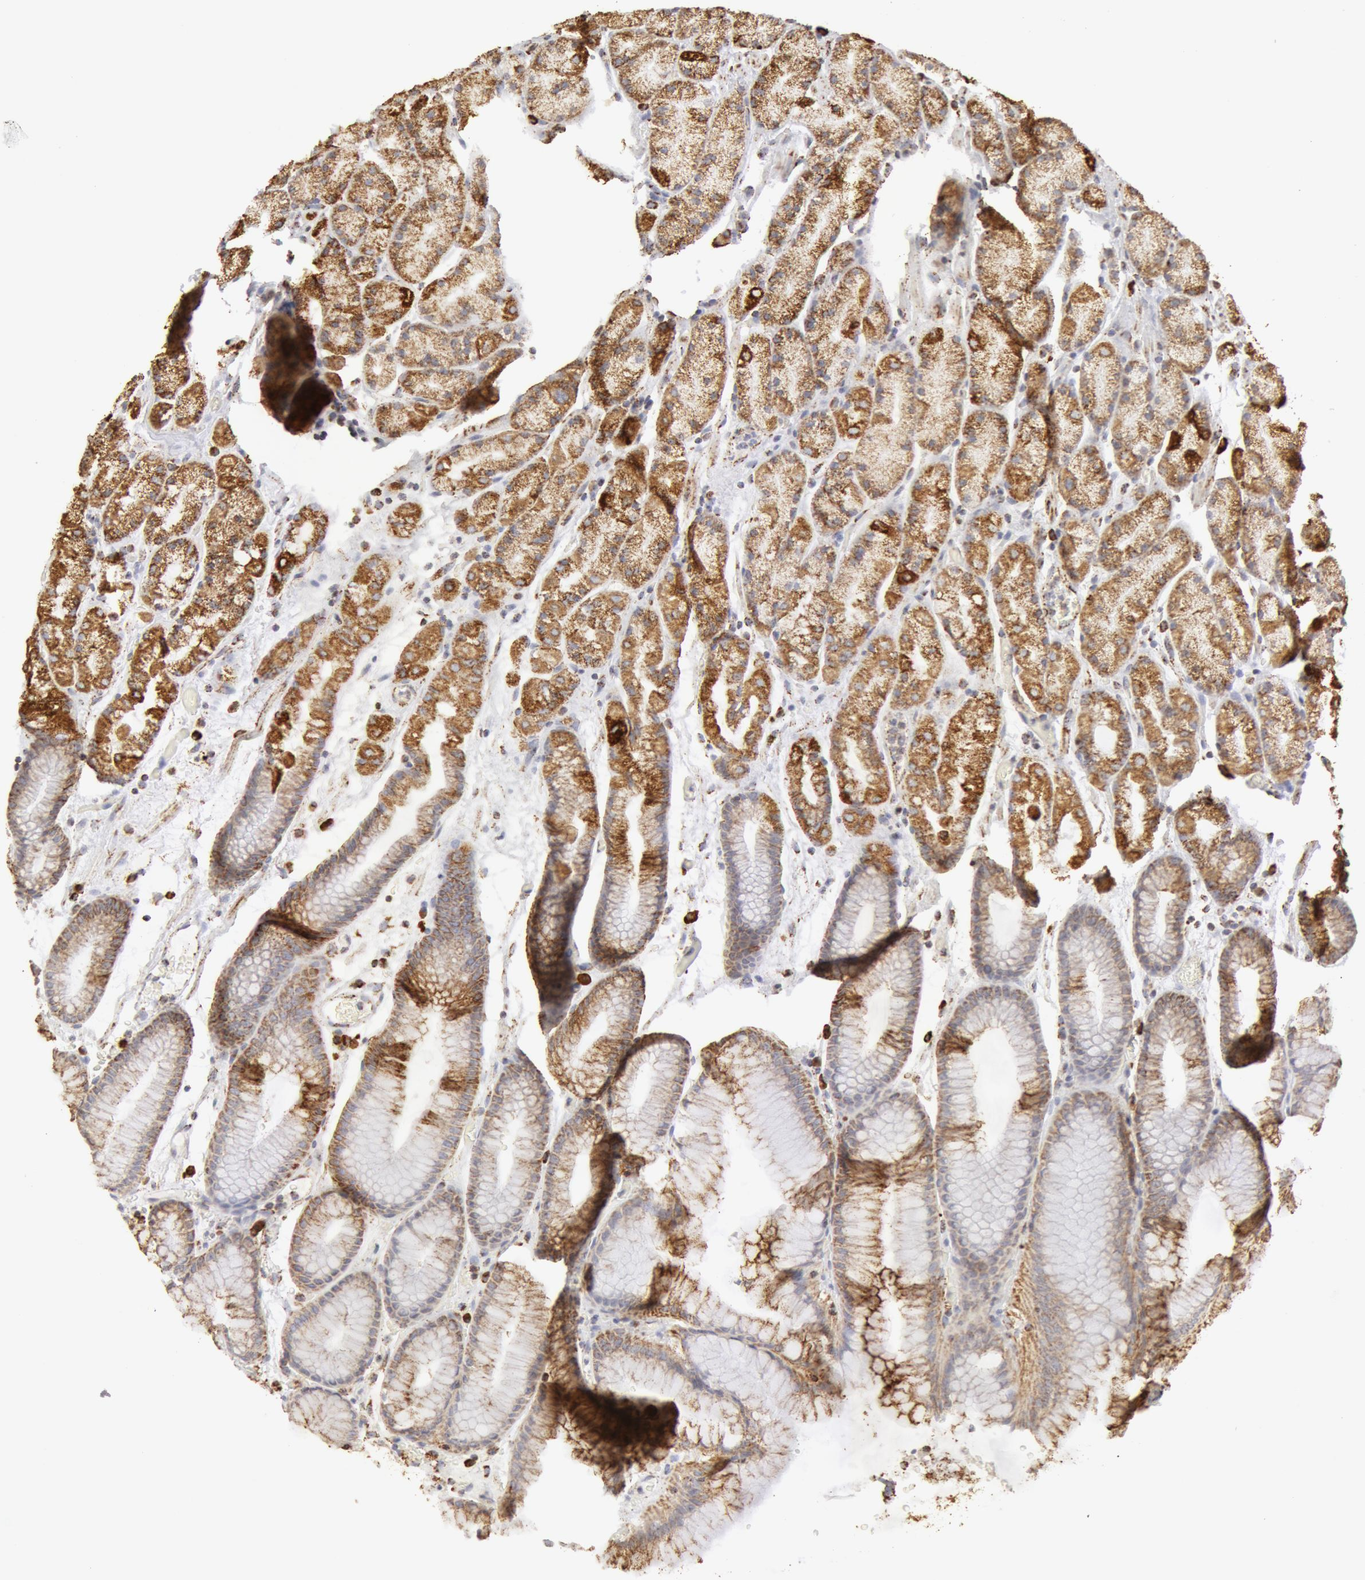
{"staining": {"intensity": "strong", "quantity": ">75%", "location": "cytoplasmic/membranous"}, "tissue": "stomach", "cell_type": "Glandular cells", "image_type": "normal", "snomed": [{"axis": "morphology", "description": "Normal tissue, NOS"}, {"axis": "topography", "description": "Stomach, upper"}], "caption": "This histopathology image displays benign stomach stained with immunohistochemistry (IHC) to label a protein in brown. The cytoplasmic/membranous of glandular cells show strong positivity for the protein. Nuclei are counter-stained blue.", "gene": "ATP5F1B", "patient": {"sex": "male", "age": 72}}